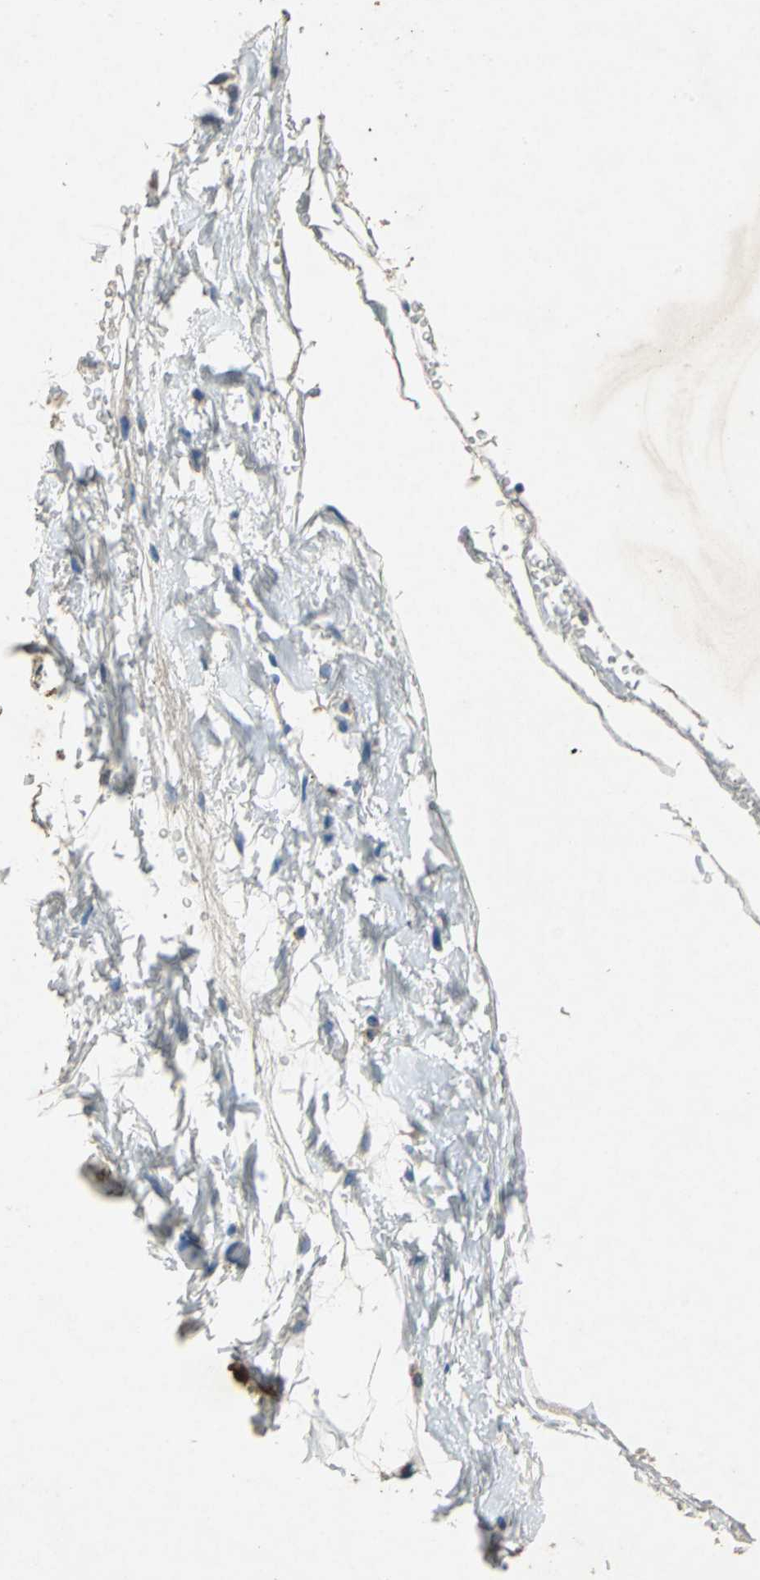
{"staining": {"intensity": "weak", "quantity": "25%-75%", "location": "cytoplasmic/membranous"}, "tissue": "adipose tissue", "cell_type": "Adipocytes", "image_type": "normal", "snomed": [{"axis": "morphology", "description": "Normal tissue, NOS"}, {"axis": "topography", "description": "Breast"}, {"axis": "topography", "description": "Soft tissue"}], "caption": "Immunohistochemistry (IHC) photomicrograph of unremarkable adipose tissue stained for a protein (brown), which shows low levels of weak cytoplasmic/membranous expression in approximately 25%-75% of adipocytes.", "gene": "ADAMTS5", "patient": {"sex": "female", "age": 25}}